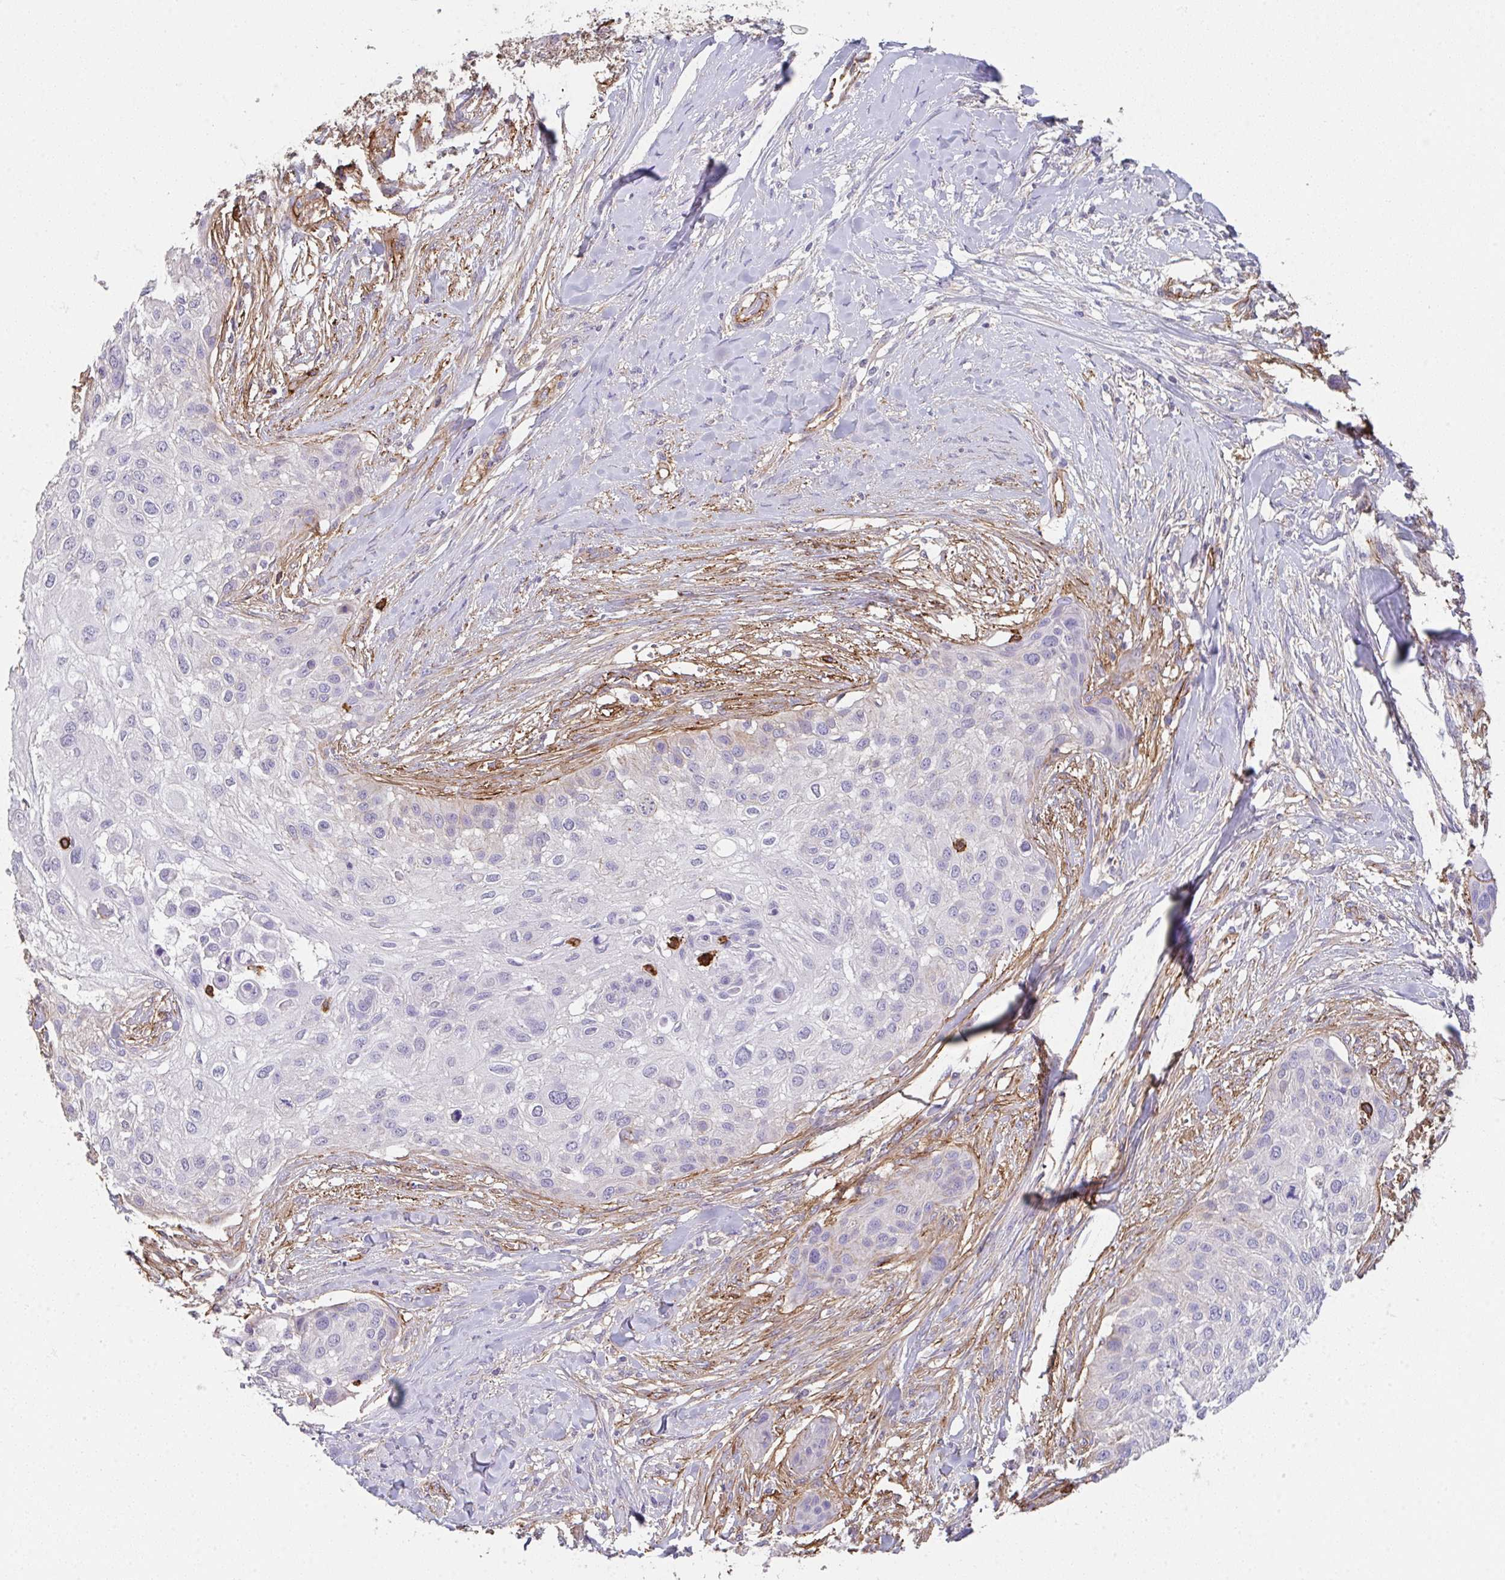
{"staining": {"intensity": "negative", "quantity": "none", "location": "none"}, "tissue": "skin cancer", "cell_type": "Tumor cells", "image_type": "cancer", "snomed": [{"axis": "morphology", "description": "Squamous cell carcinoma, NOS"}, {"axis": "topography", "description": "Skin"}], "caption": "Tumor cells are negative for brown protein staining in skin cancer (squamous cell carcinoma).", "gene": "DBN1", "patient": {"sex": "female", "age": 87}}